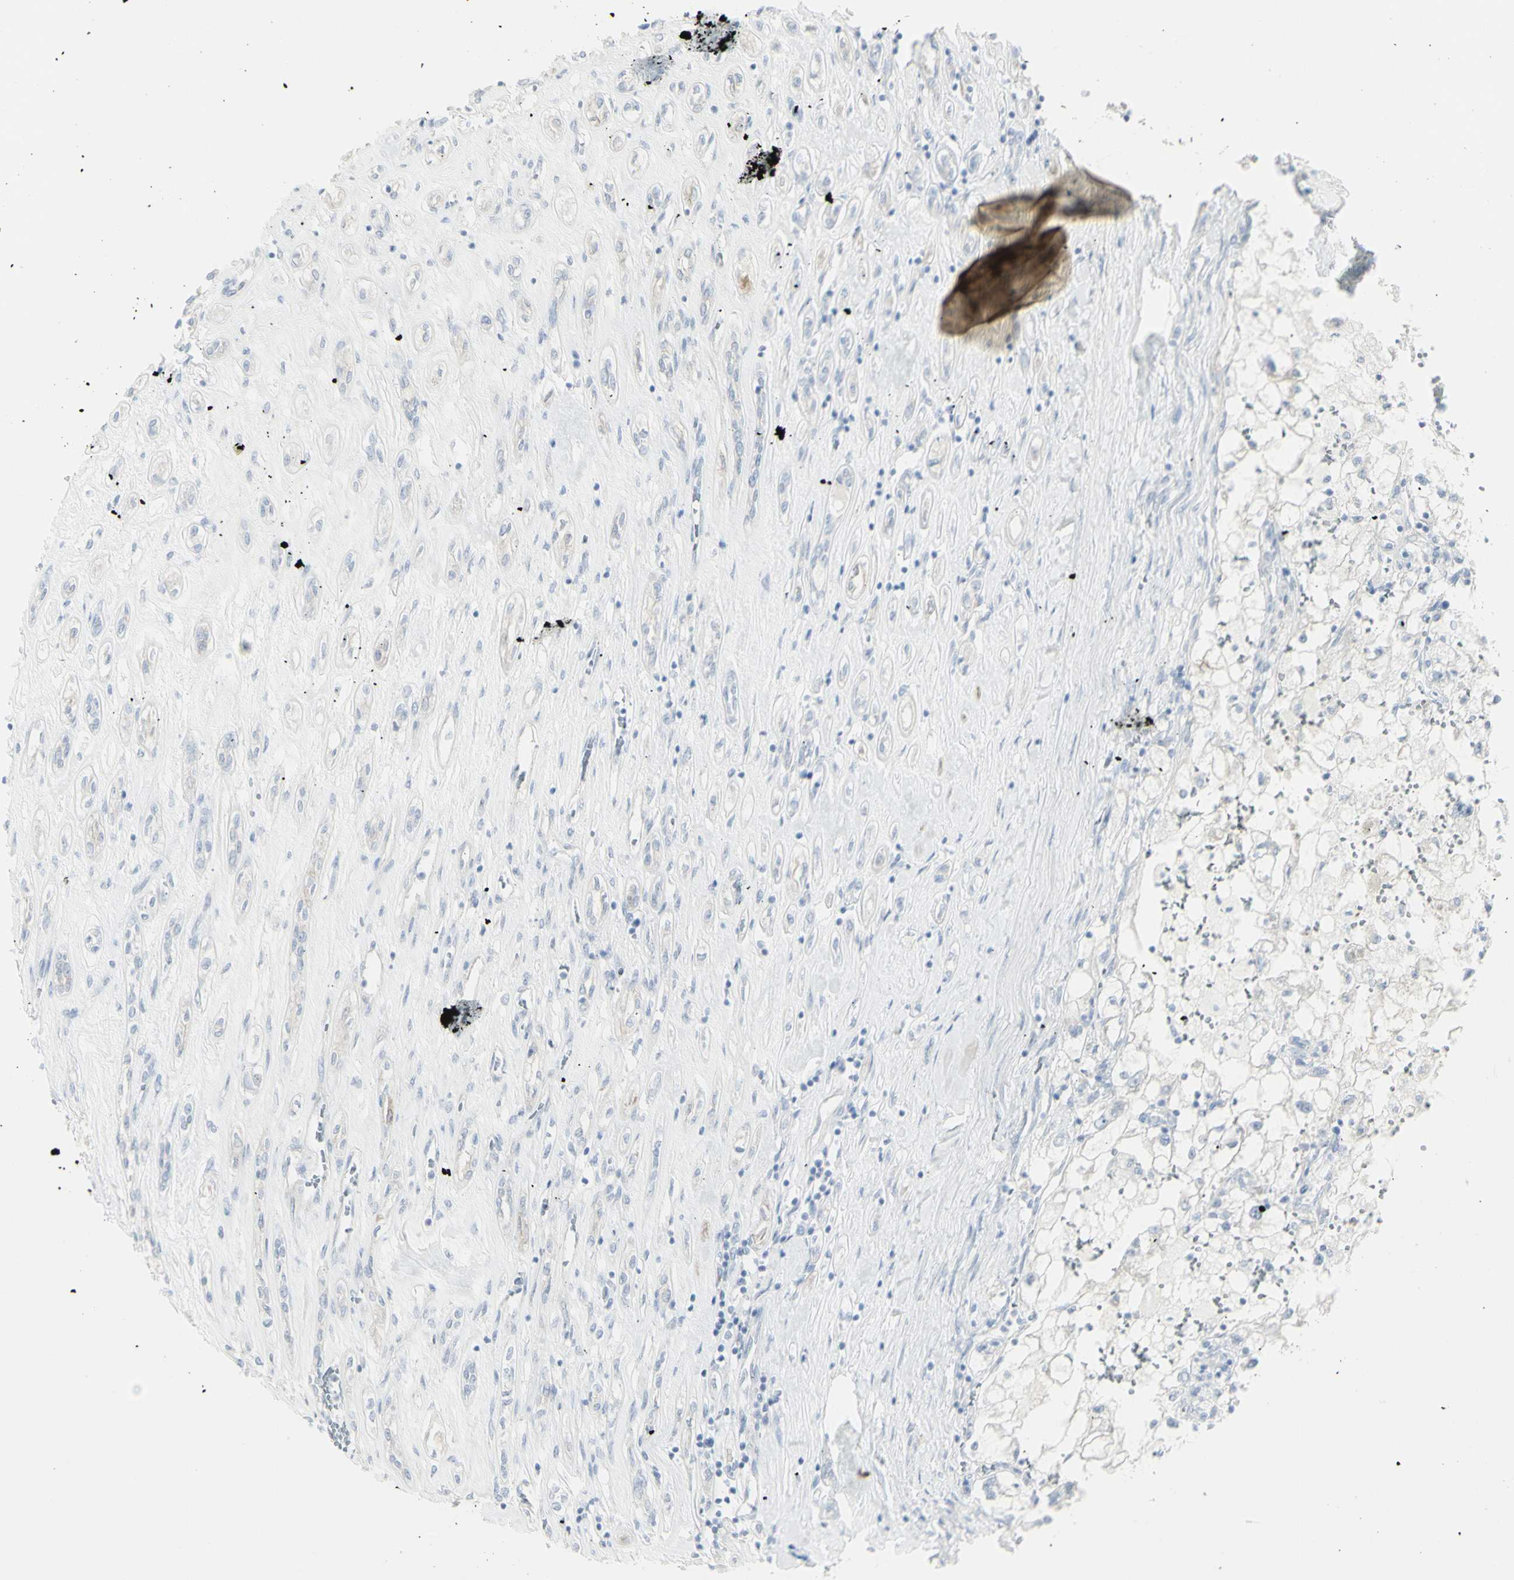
{"staining": {"intensity": "negative", "quantity": "none", "location": "none"}, "tissue": "renal cancer", "cell_type": "Tumor cells", "image_type": "cancer", "snomed": [{"axis": "morphology", "description": "Adenocarcinoma, NOS"}, {"axis": "topography", "description": "Kidney"}], "caption": "DAB (3,3'-diaminobenzidine) immunohistochemical staining of adenocarcinoma (renal) displays no significant staining in tumor cells.", "gene": "ENSG00000198211", "patient": {"sex": "female", "age": 70}}